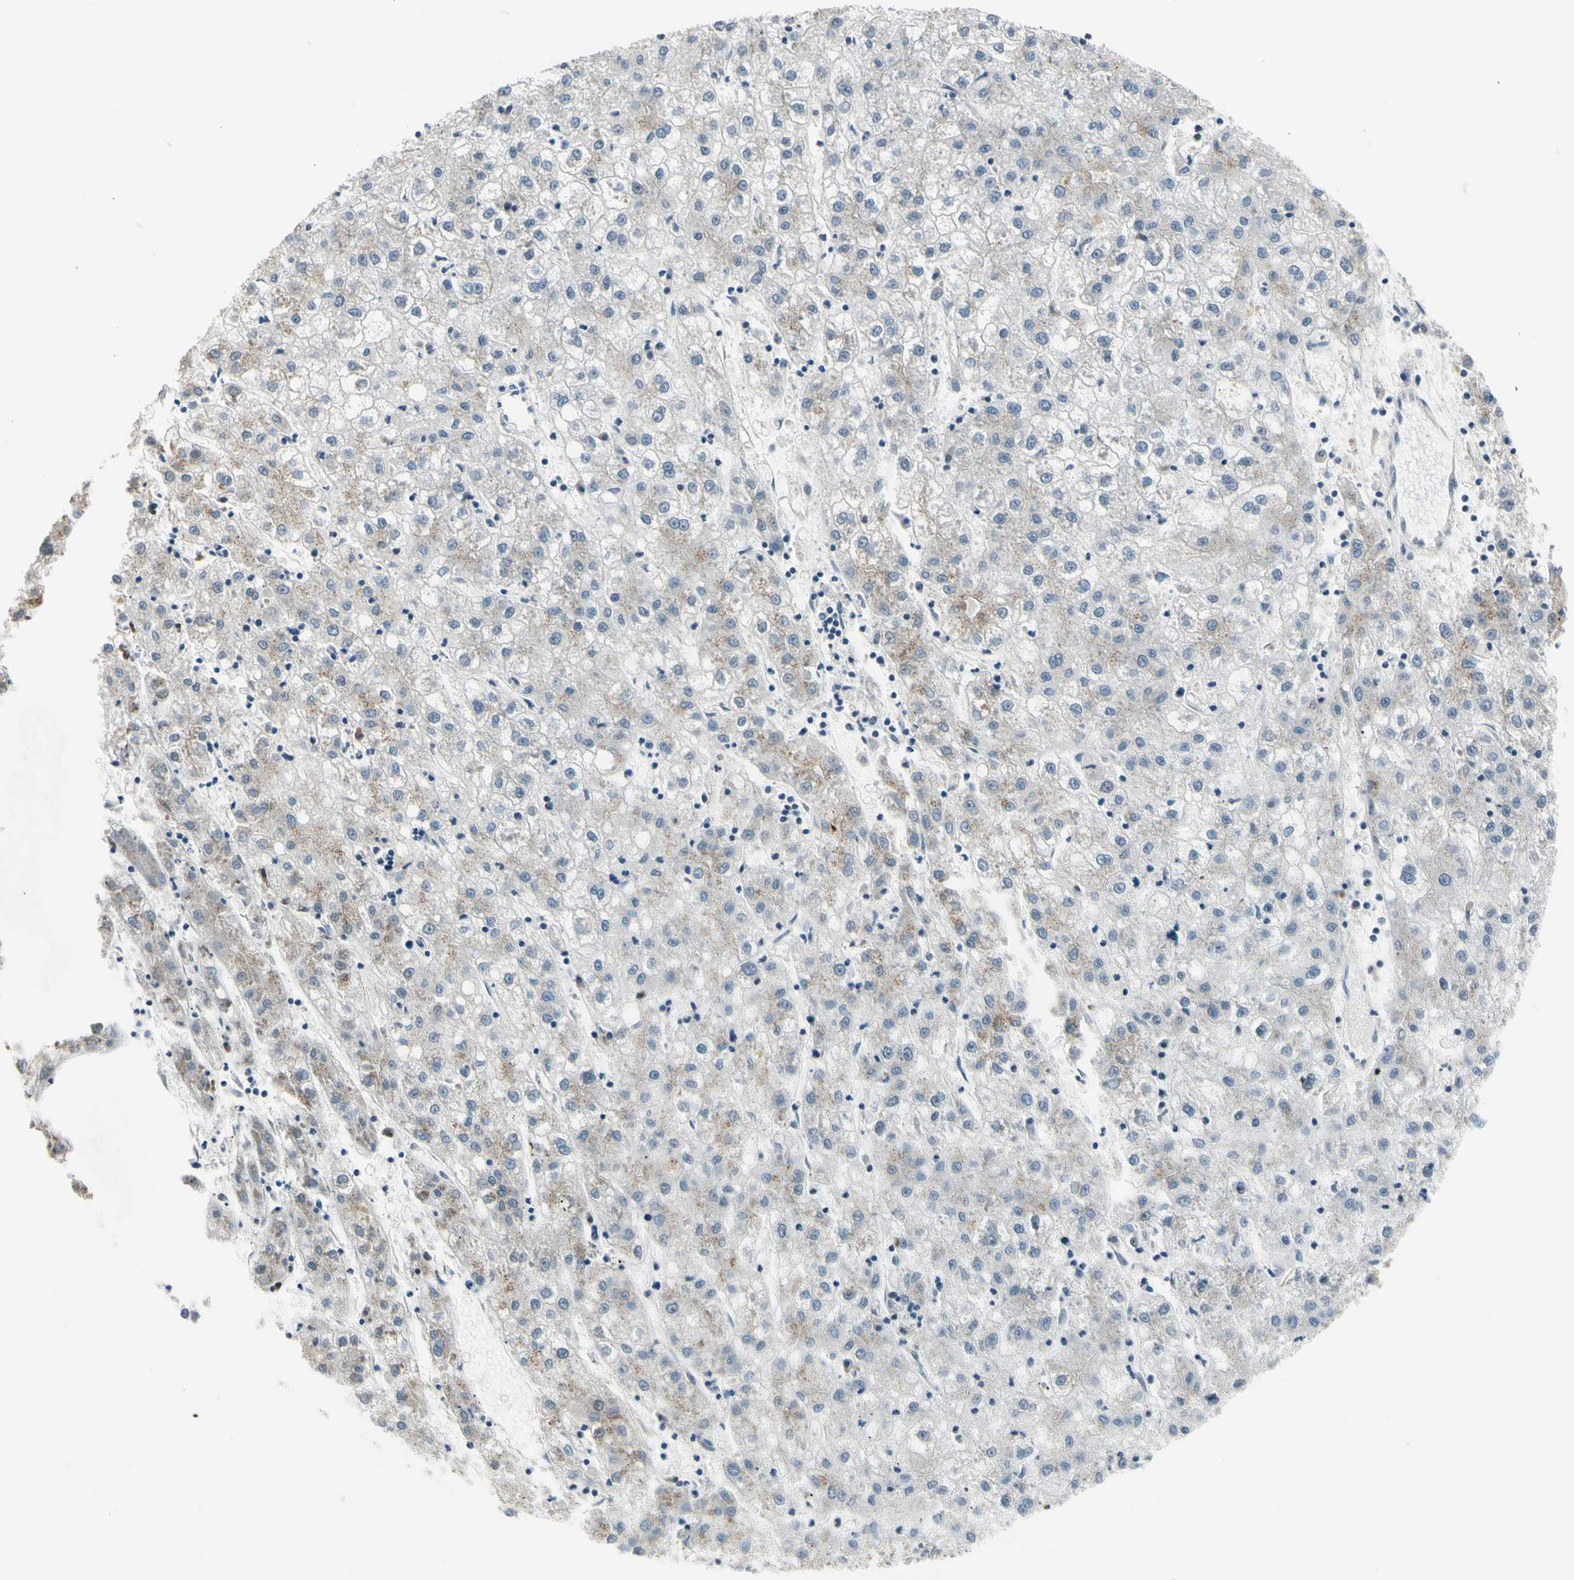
{"staining": {"intensity": "weak", "quantity": "<25%", "location": "cytoplasmic/membranous"}, "tissue": "liver cancer", "cell_type": "Tumor cells", "image_type": "cancer", "snomed": [{"axis": "morphology", "description": "Carcinoma, Hepatocellular, NOS"}, {"axis": "topography", "description": "Liver"}], "caption": "Protein analysis of liver hepatocellular carcinoma demonstrates no significant positivity in tumor cells.", "gene": "MANSC1", "patient": {"sex": "male", "age": 72}}